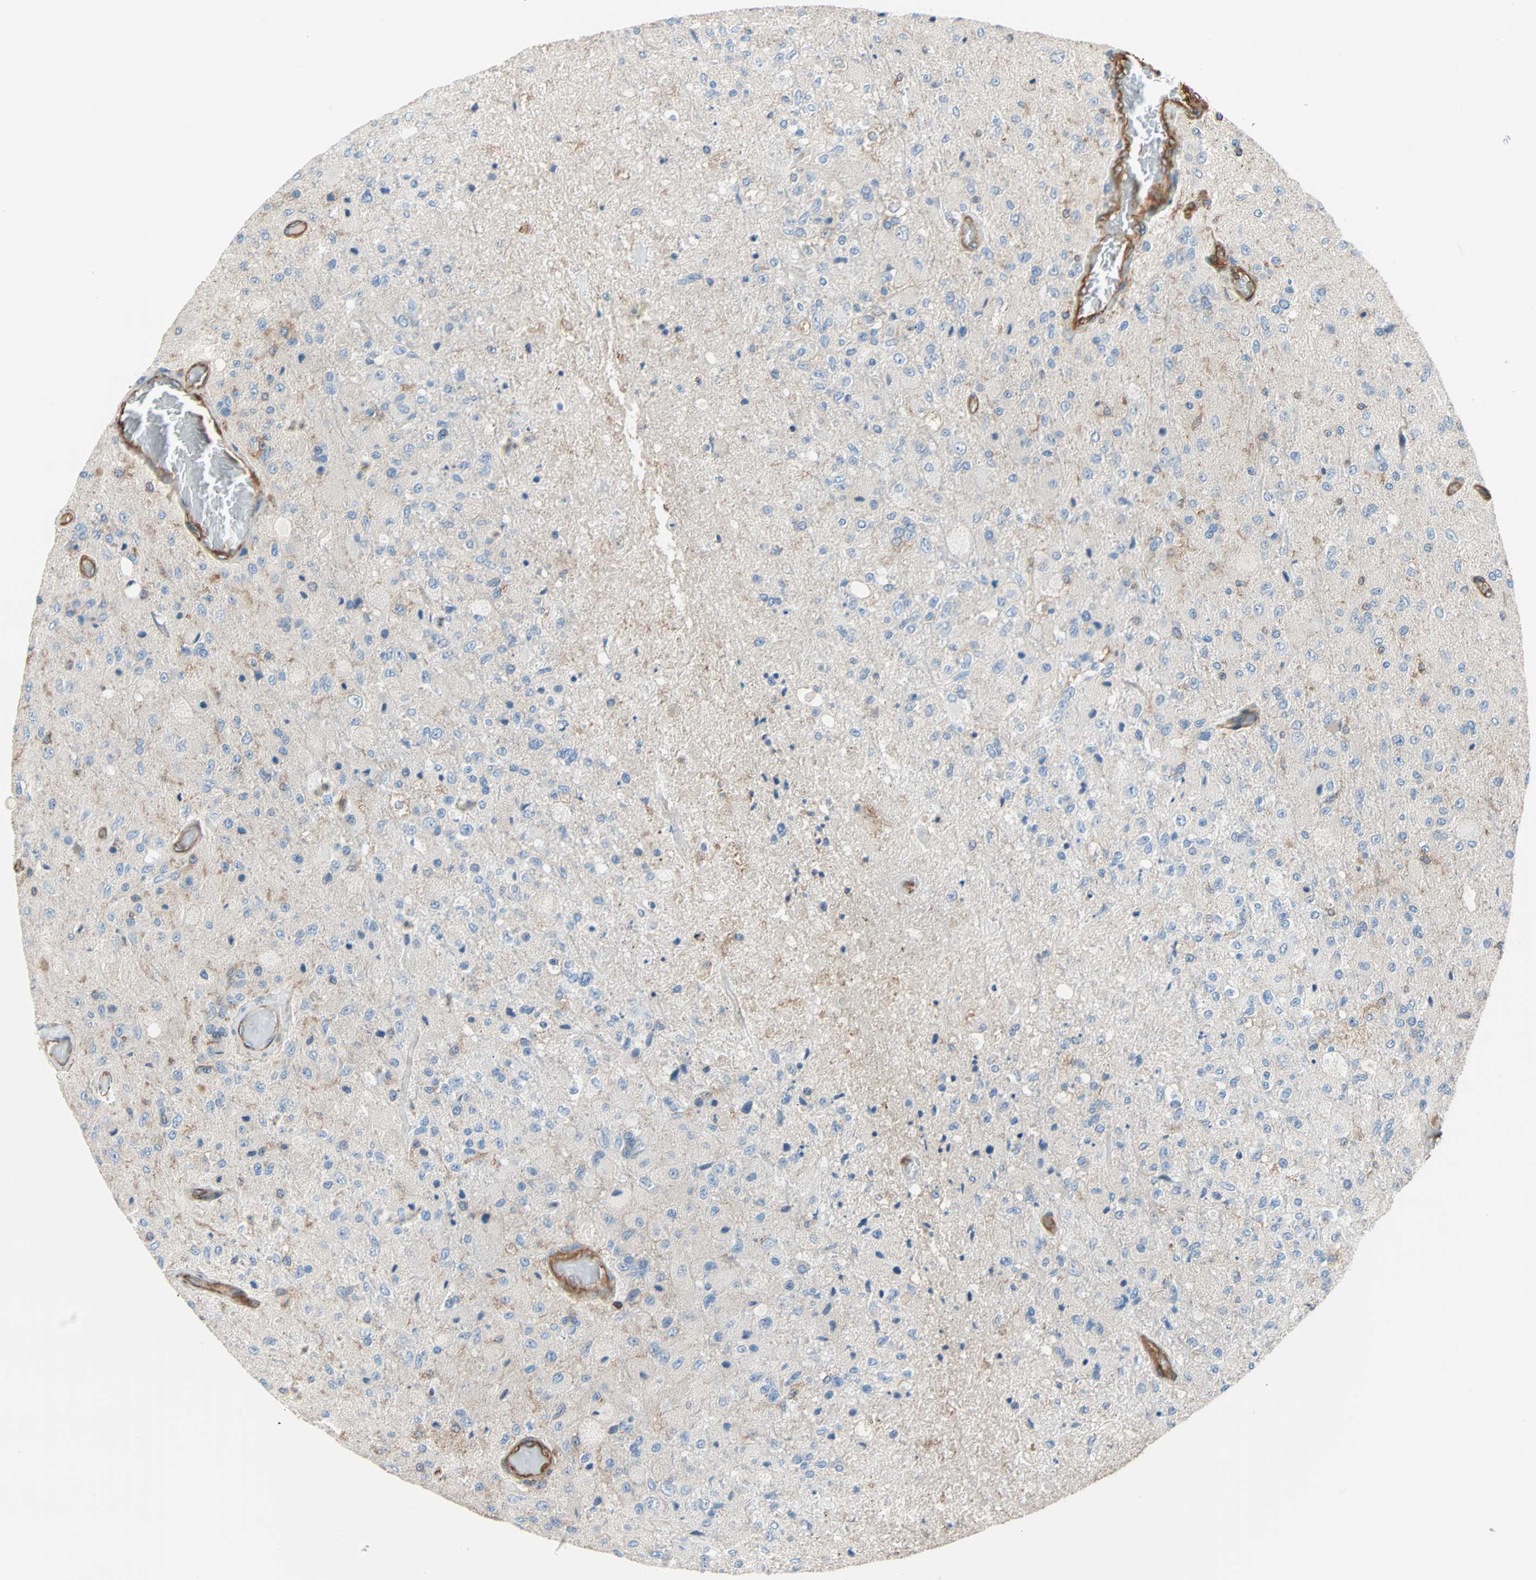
{"staining": {"intensity": "negative", "quantity": "none", "location": "none"}, "tissue": "glioma", "cell_type": "Tumor cells", "image_type": "cancer", "snomed": [{"axis": "morphology", "description": "Normal tissue, NOS"}, {"axis": "morphology", "description": "Glioma, malignant, High grade"}, {"axis": "topography", "description": "Cerebral cortex"}], "caption": "A histopathology image of human malignant glioma (high-grade) is negative for staining in tumor cells.", "gene": "GALNT10", "patient": {"sex": "male", "age": 77}}